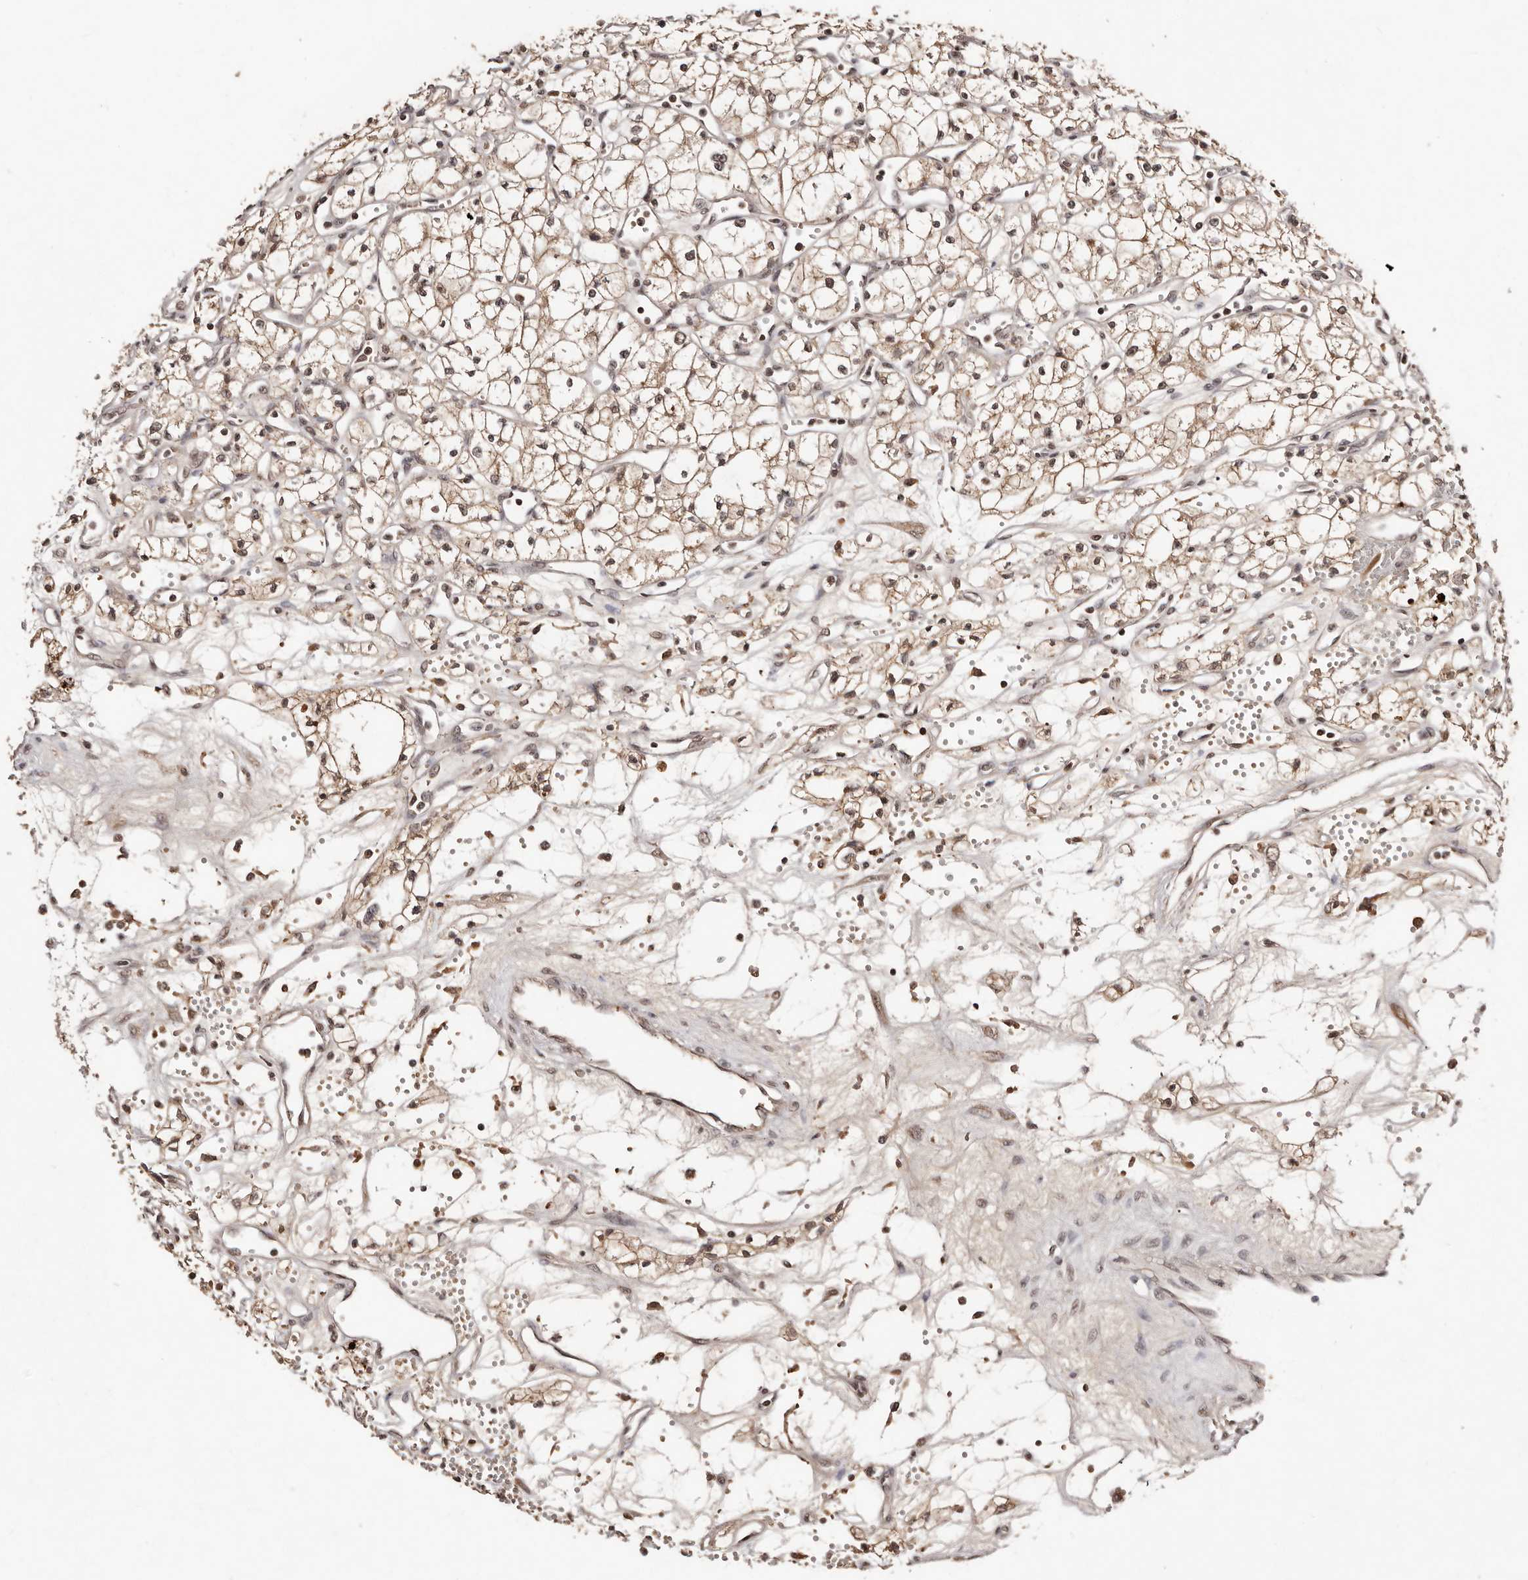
{"staining": {"intensity": "moderate", "quantity": ">75%", "location": "cytoplasmic/membranous,nuclear"}, "tissue": "renal cancer", "cell_type": "Tumor cells", "image_type": "cancer", "snomed": [{"axis": "morphology", "description": "Adenocarcinoma, NOS"}, {"axis": "topography", "description": "Kidney"}], "caption": "Immunohistochemical staining of human adenocarcinoma (renal) reveals medium levels of moderate cytoplasmic/membranous and nuclear protein positivity in approximately >75% of tumor cells. The protein is stained brown, and the nuclei are stained in blue (DAB (3,3'-diaminobenzidine) IHC with brightfield microscopy, high magnification).", "gene": "BICRAL", "patient": {"sex": "male", "age": 59}}